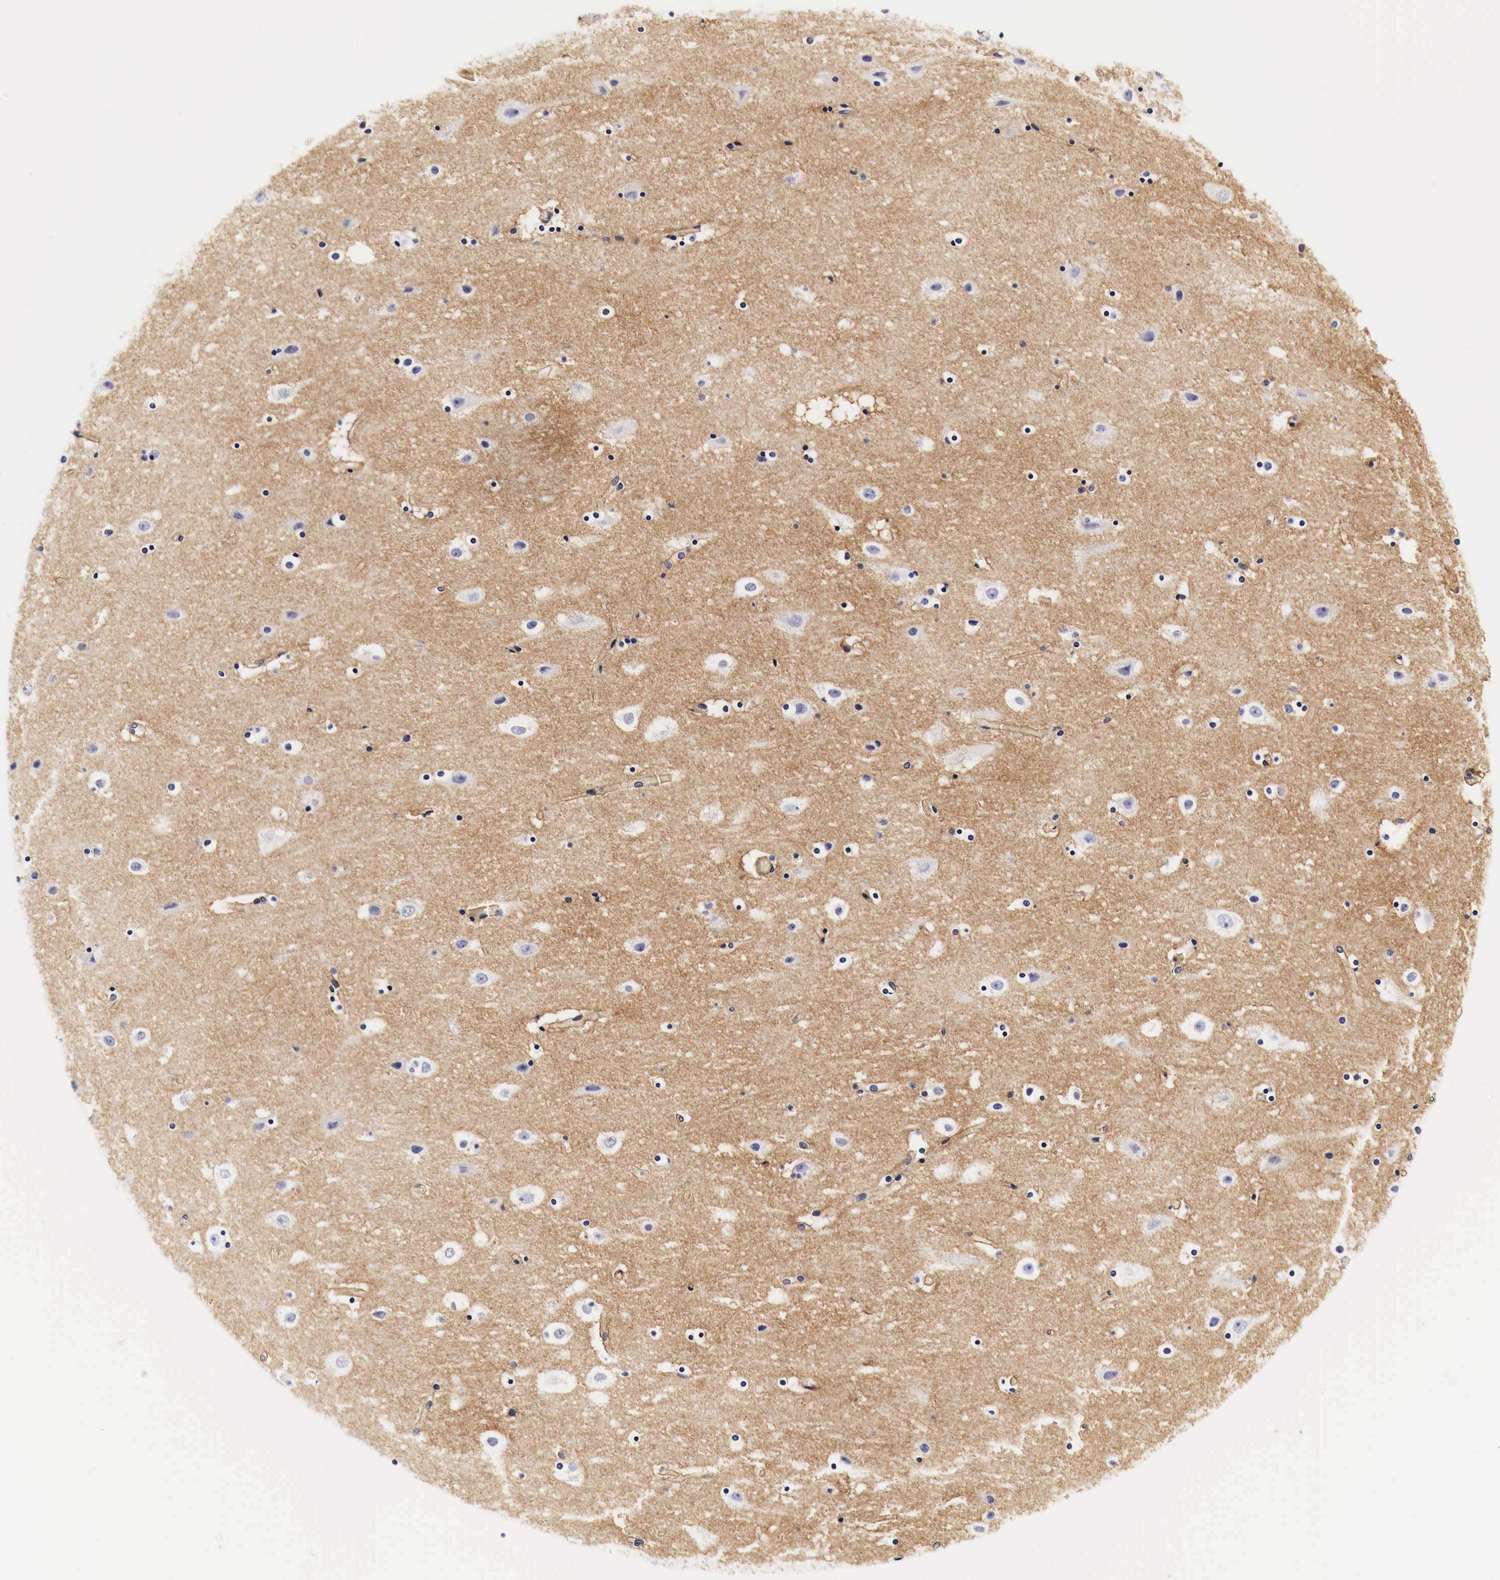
{"staining": {"intensity": "moderate", "quantity": ">75%", "location": "cytoplasmic/membranous"}, "tissue": "cerebral cortex", "cell_type": "Endothelial cells", "image_type": "normal", "snomed": [{"axis": "morphology", "description": "Normal tissue, NOS"}, {"axis": "topography", "description": "Cerebral cortex"}], "caption": "Cerebral cortex stained with a brown dye shows moderate cytoplasmic/membranous positive expression in about >75% of endothelial cells.", "gene": "EGFR", "patient": {"sex": "male", "age": 45}}